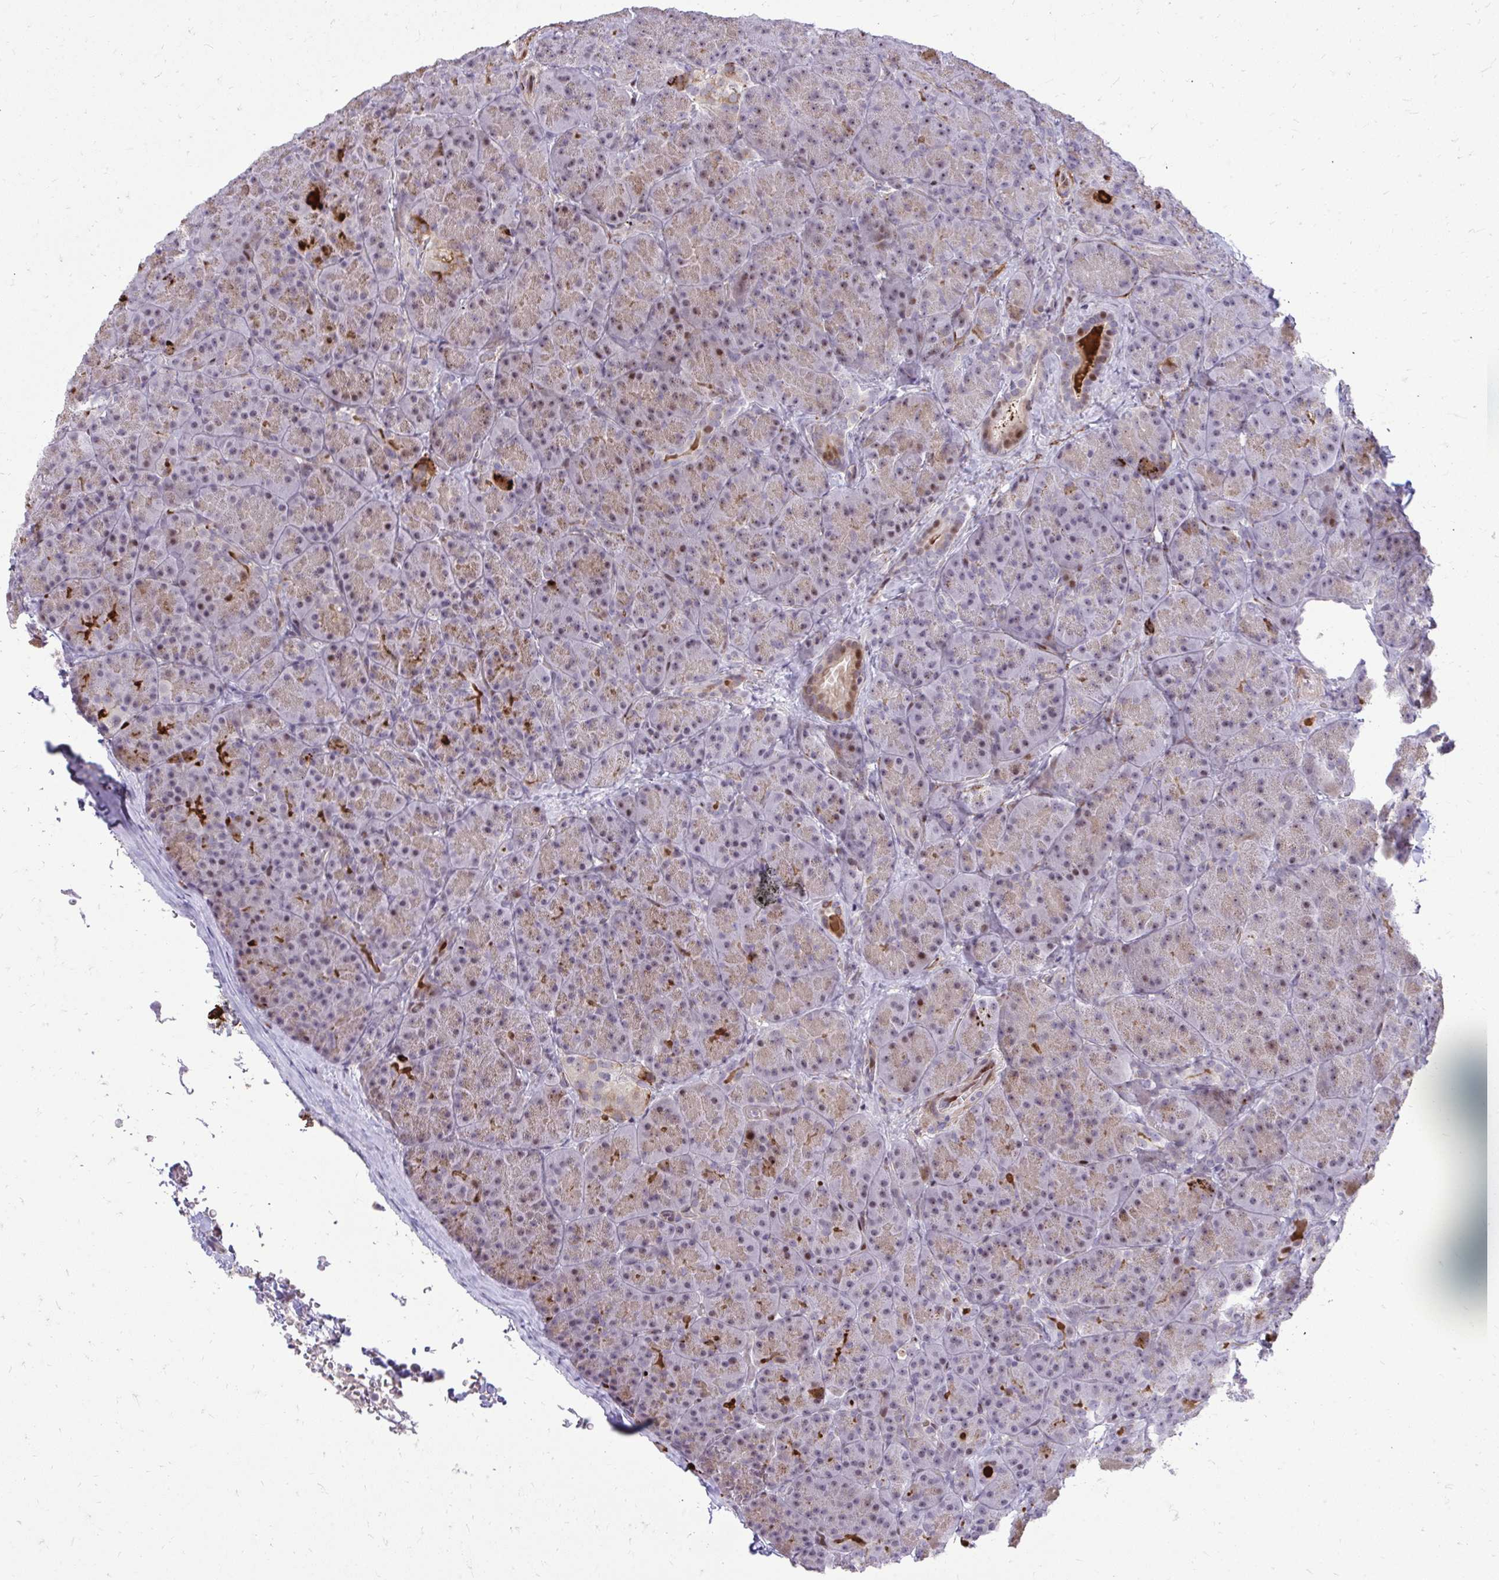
{"staining": {"intensity": "weak", "quantity": ">75%", "location": "cytoplasmic/membranous,nuclear"}, "tissue": "pancreas", "cell_type": "Exocrine glandular cells", "image_type": "normal", "snomed": [{"axis": "morphology", "description": "Normal tissue, NOS"}, {"axis": "topography", "description": "Pancreas"}], "caption": "Weak cytoplasmic/membranous,nuclear expression is identified in about >75% of exocrine glandular cells in benign pancreas.", "gene": "DLX4", "patient": {"sex": "male", "age": 57}}